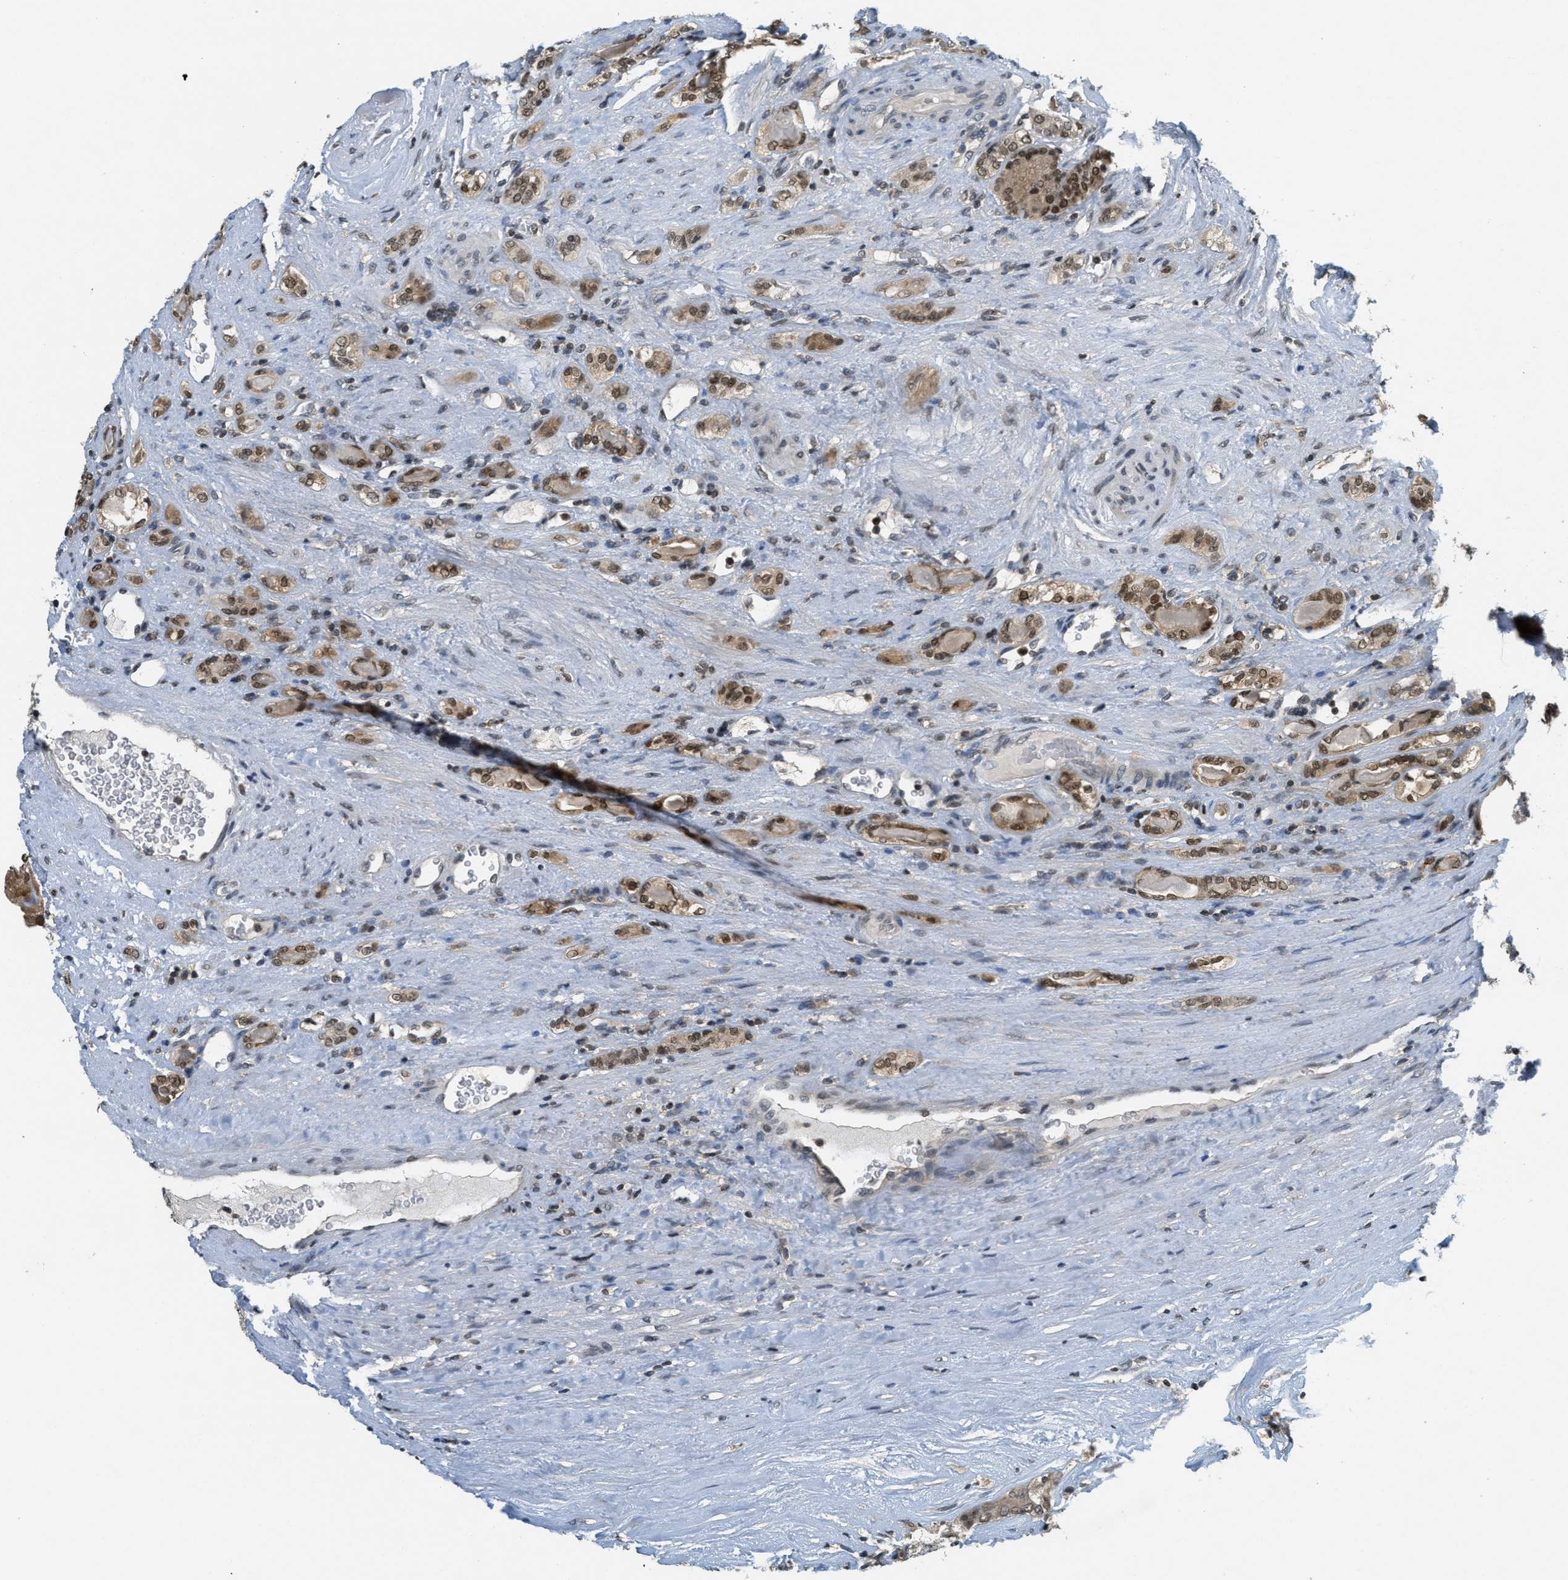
{"staining": {"intensity": "moderate", "quantity": ">75%", "location": "nuclear"}, "tissue": "renal cancer", "cell_type": "Tumor cells", "image_type": "cancer", "snomed": [{"axis": "morphology", "description": "Adenocarcinoma, NOS"}, {"axis": "topography", "description": "Kidney"}], "caption": "The micrograph shows immunohistochemical staining of renal cancer (adenocarcinoma). There is moderate nuclear expression is identified in about >75% of tumor cells.", "gene": "DNAJB1", "patient": {"sex": "male", "age": 46}}